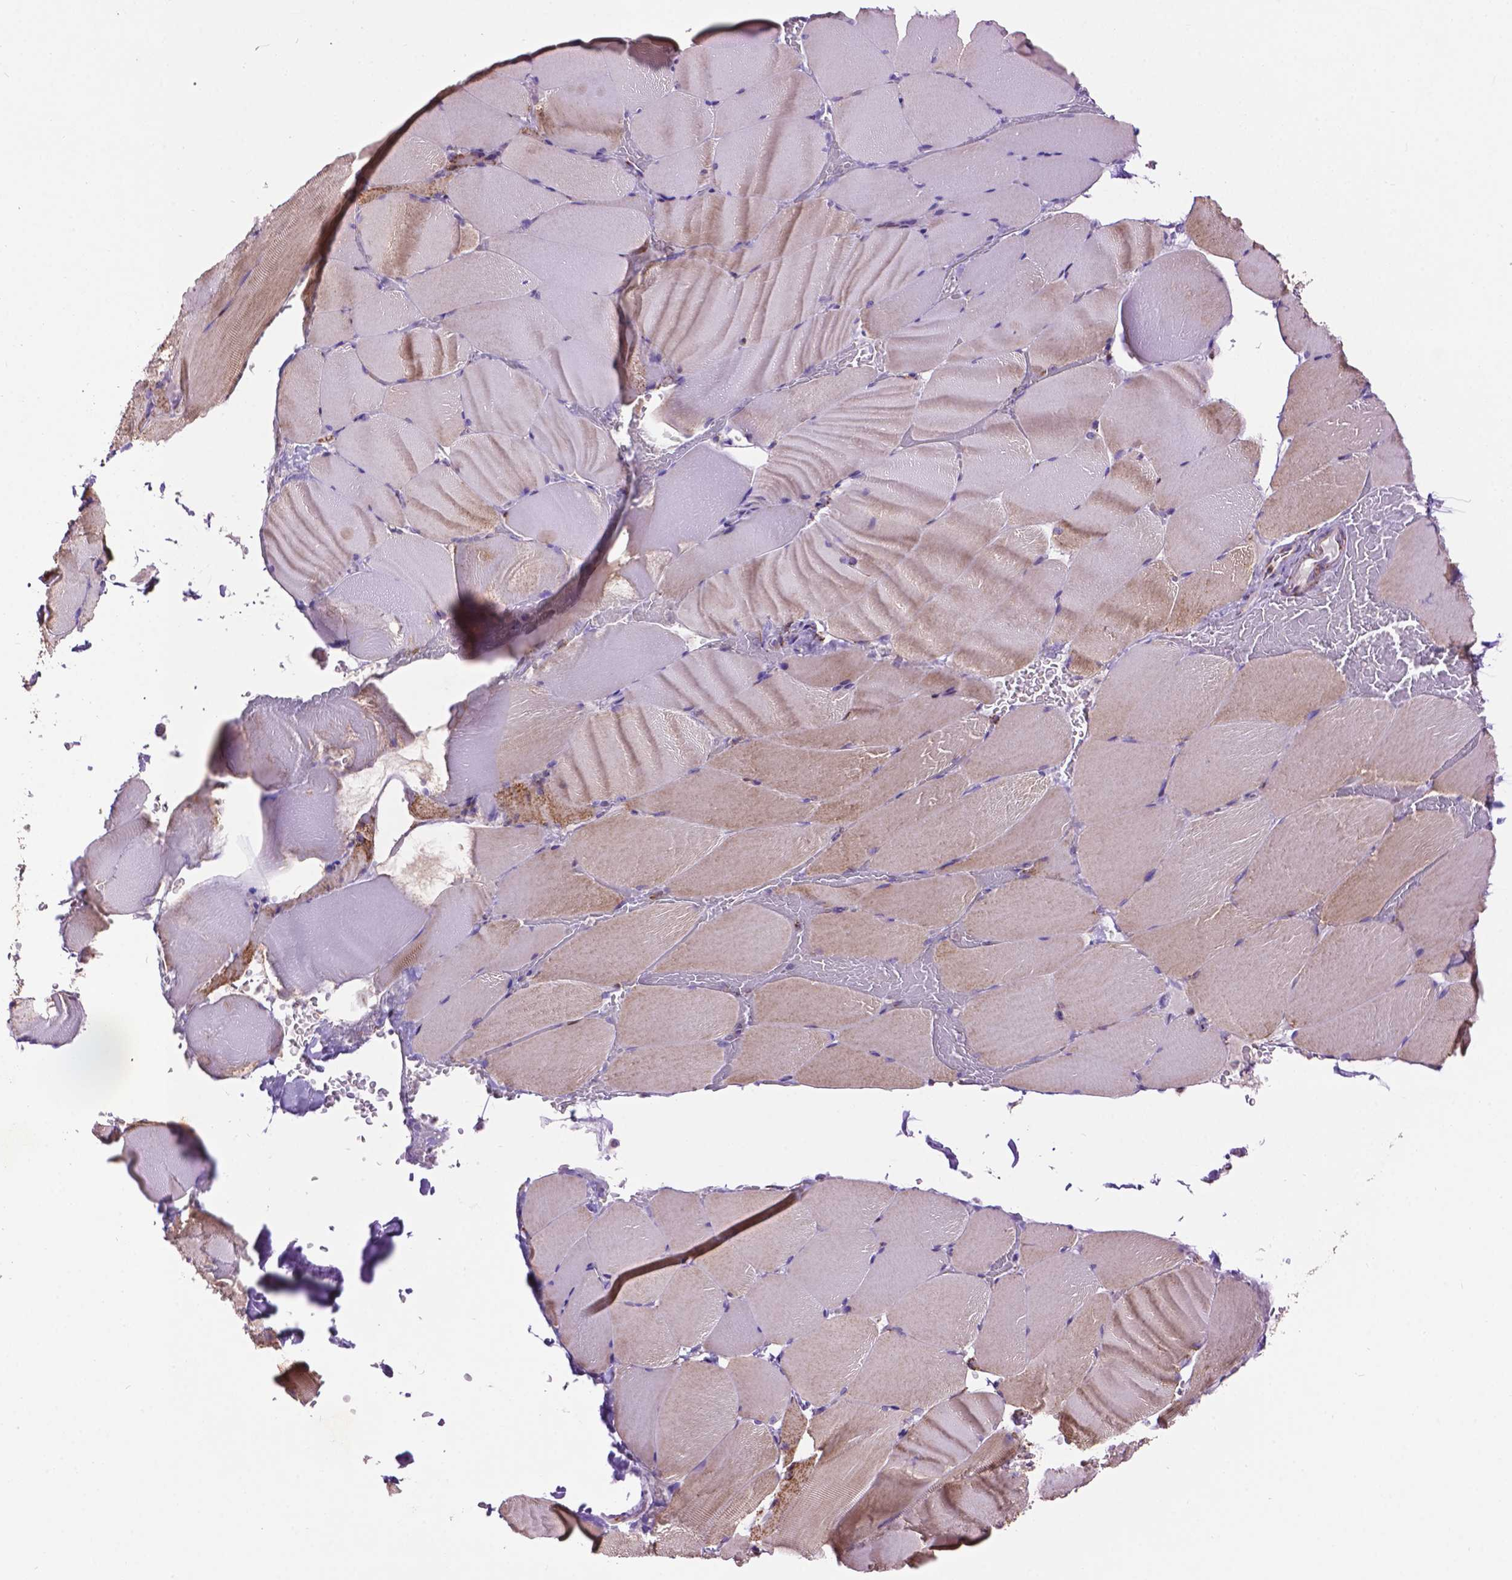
{"staining": {"intensity": "moderate", "quantity": "25%-75%", "location": "cytoplasmic/membranous"}, "tissue": "skeletal muscle", "cell_type": "Myocytes", "image_type": "normal", "snomed": [{"axis": "morphology", "description": "Normal tissue, NOS"}, {"axis": "topography", "description": "Skeletal muscle"}], "caption": "Immunohistochemical staining of benign human skeletal muscle displays medium levels of moderate cytoplasmic/membranous expression in about 25%-75% of myocytes. The staining was performed using DAB (3,3'-diaminobenzidine) to visualize the protein expression in brown, while the nuclei were stained in blue with hematoxylin (Magnification: 20x).", "gene": "PYCR3", "patient": {"sex": "female", "age": 37}}